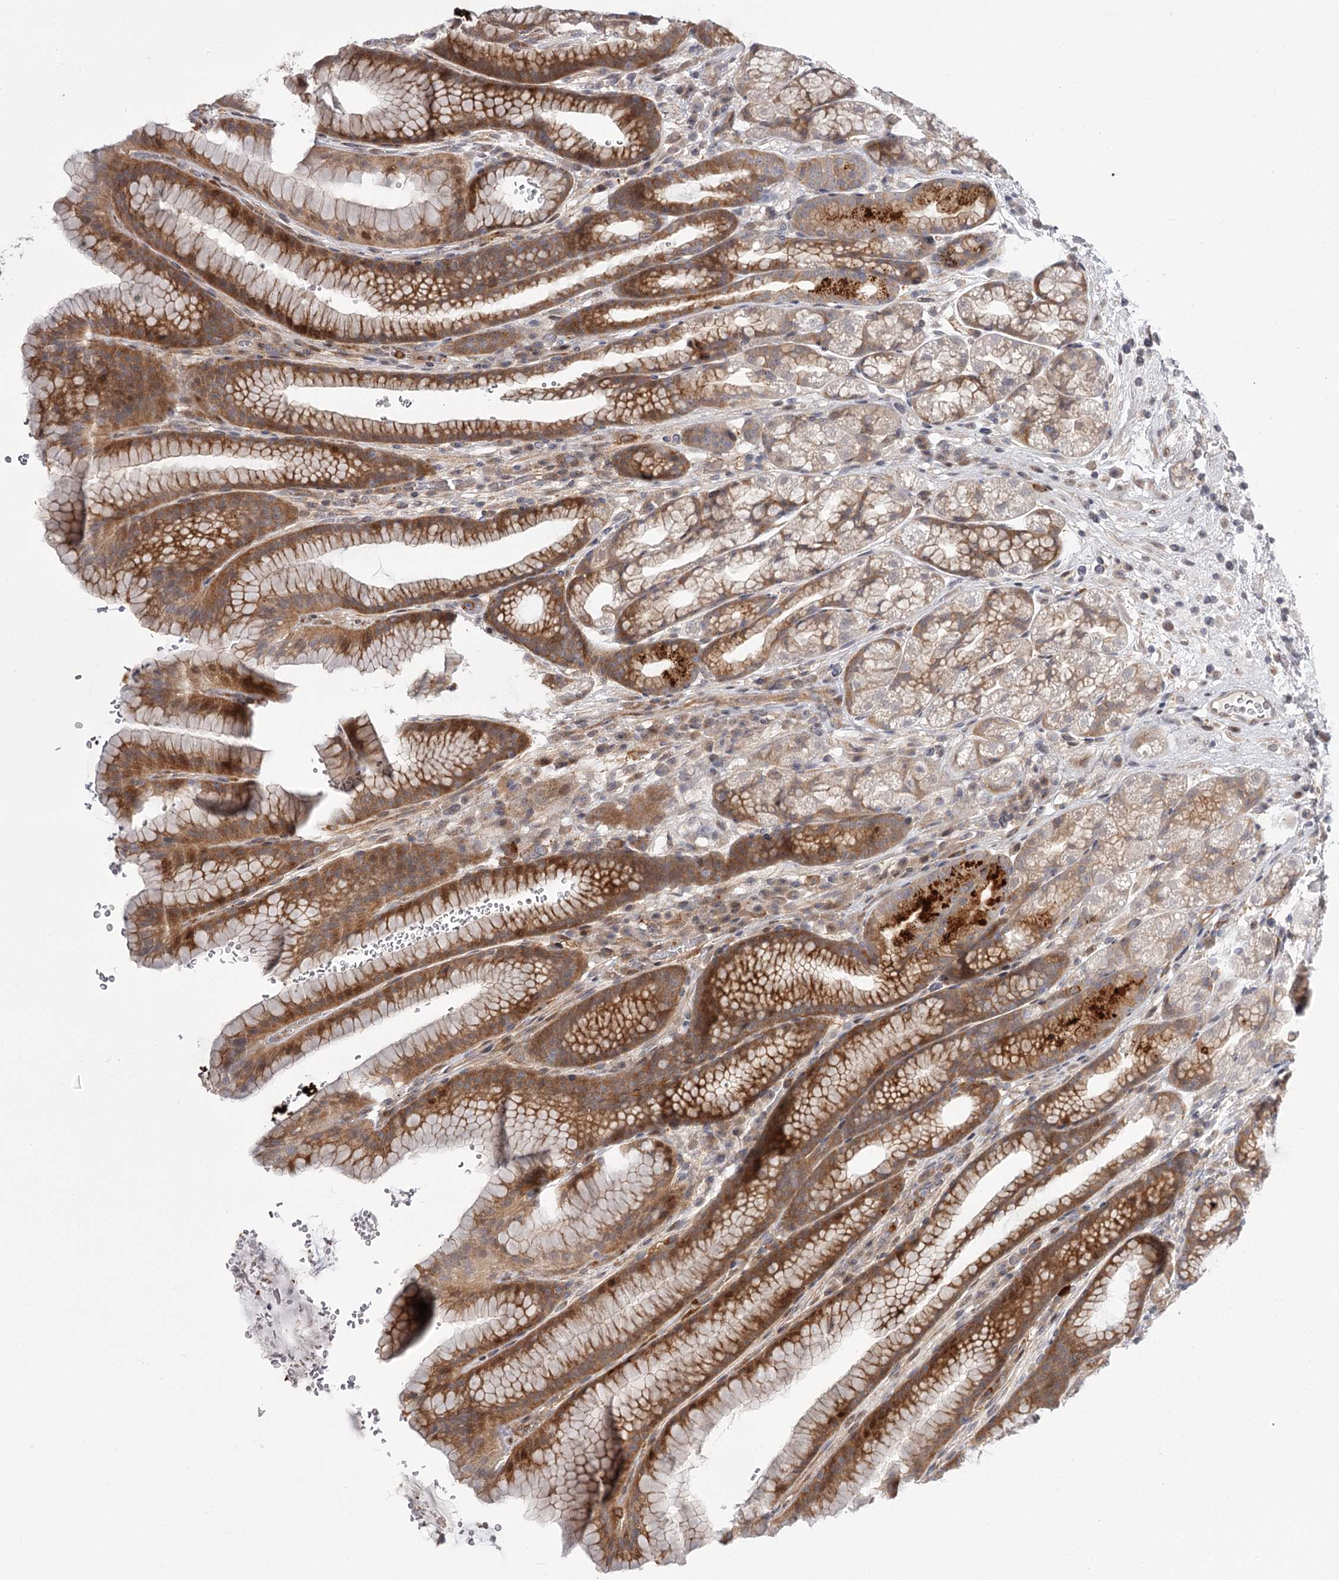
{"staining": {"intensity": "moderate", "quantity": ">75%", "location": "cytoplasmic/membranous"}, "tissue": "stomach", "cell_type": "Glandular cells", "image_type": "normal", "snomed": [{"axis": "morphology", "description": "Normal tissue, NOS"}, {"axis": "morphology", "description": "Adenocarcinoma, NOS"}, {"axis": "topography", "description": "Stomach"}], "caption": "Protein staining exhibits moderate cytoplasmic/membranous positivity in about >75% of glandular cells in unremarkable stomach. (Brightfield microscopy of DAB IHC at high magnification).", "gene": "CCNG2", "patient": {"sex": "male", "age": 57}}